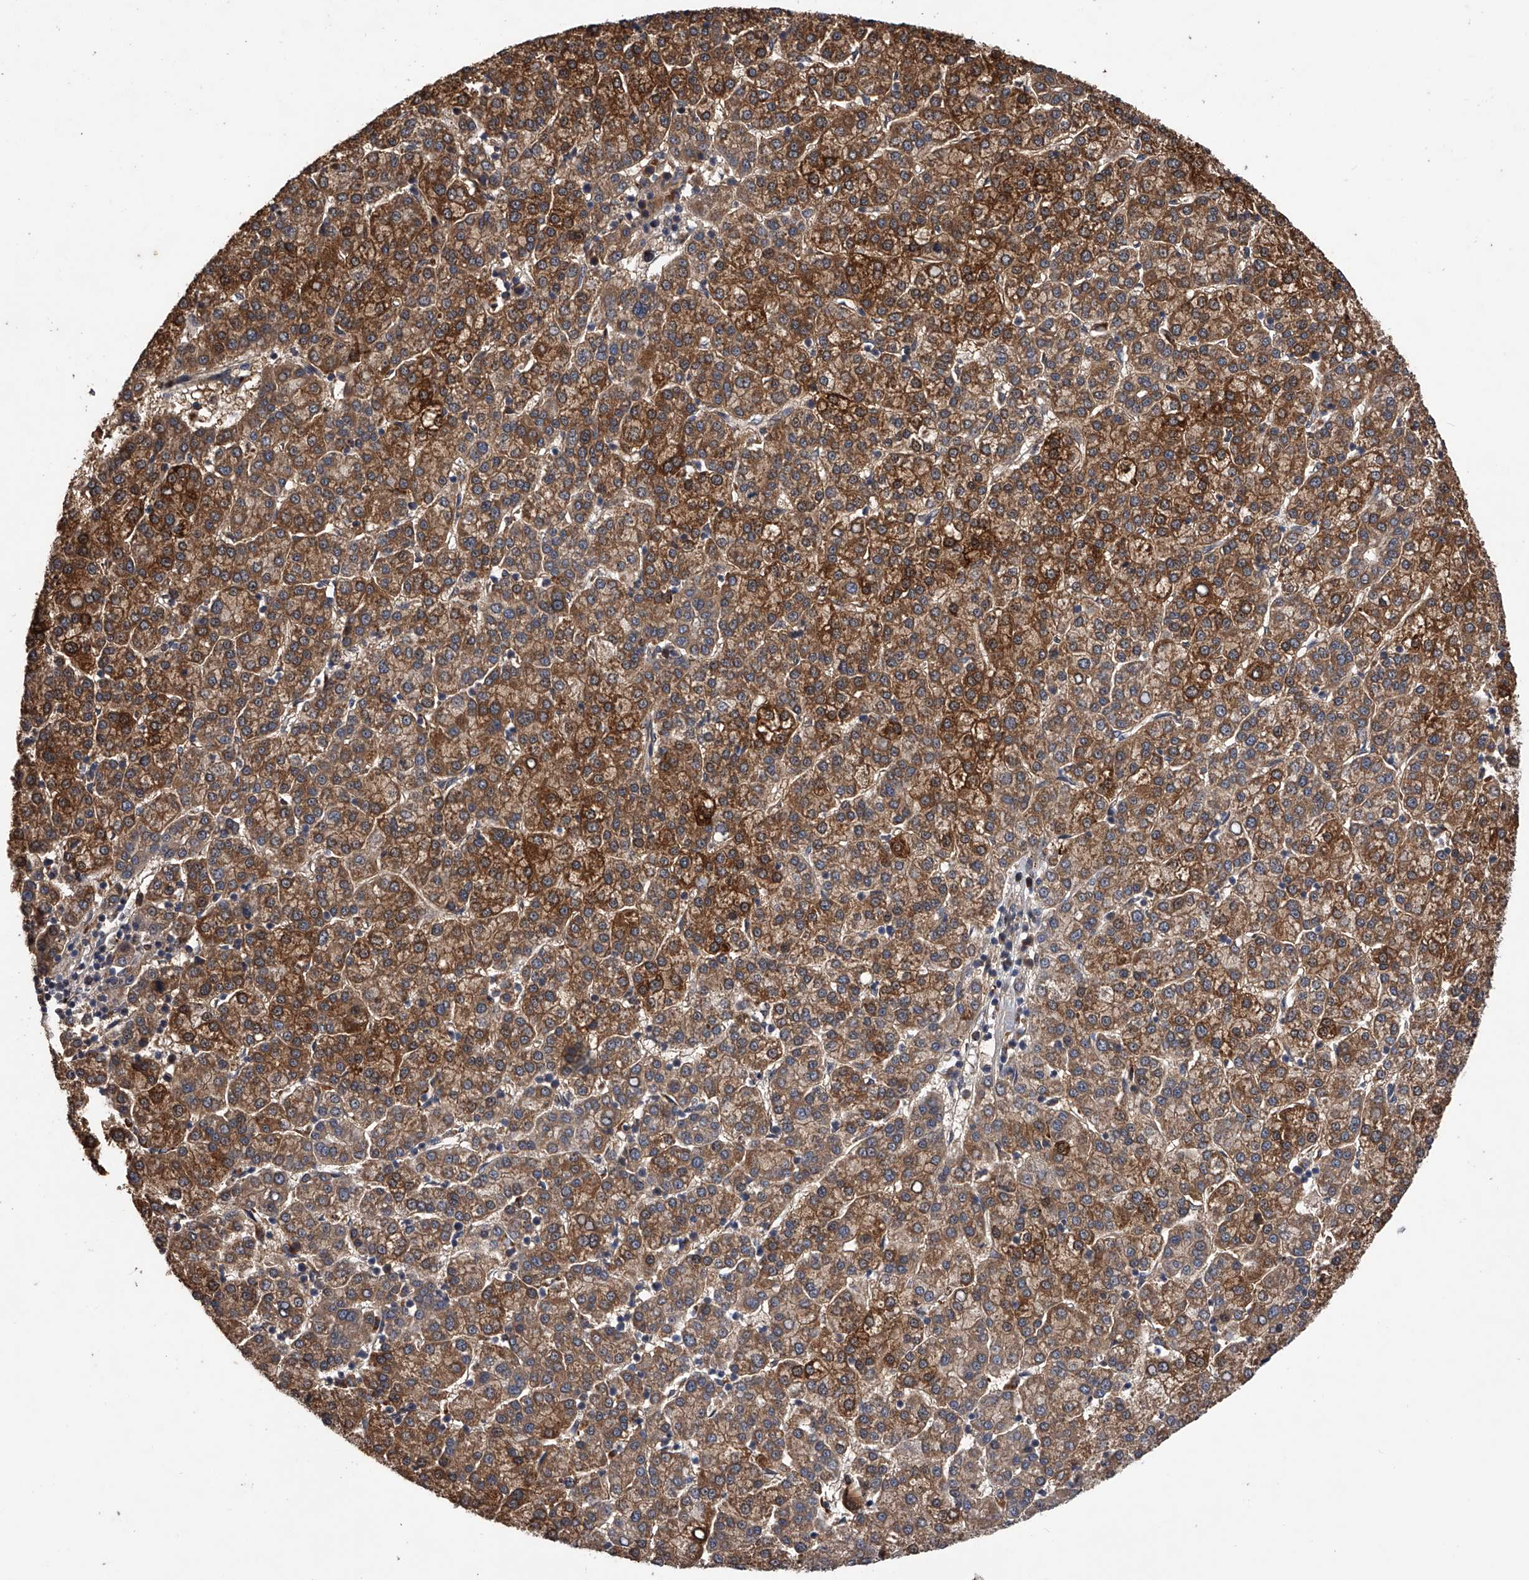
{"staining": {"intensity": "strong", "quantity": ">75%", "location": "cytoplasmic/membranous"}, "tissue": "liver cancer", "cell_type": "Tumor cells", "image_type": "cancer", "snomed": [{"axis": "morphology", "description": "Carcinoma, Hepatocellular, NOS"}, {"axis": "topography", "description": "Liver"}], "caption": "A brown stain labels strong cytoplasmic/membranous staining of a protein in human liver cancer (hepatocellular carcinoma) tumor cells. (Stains: DAB (3,3'-diaminobenzidine) in brown, nuclei in blue, Microscopy: brightfield microscopy at high magnification).", "gene": "MAP3K11", "patient": {"sex": "female", "age": 58}}